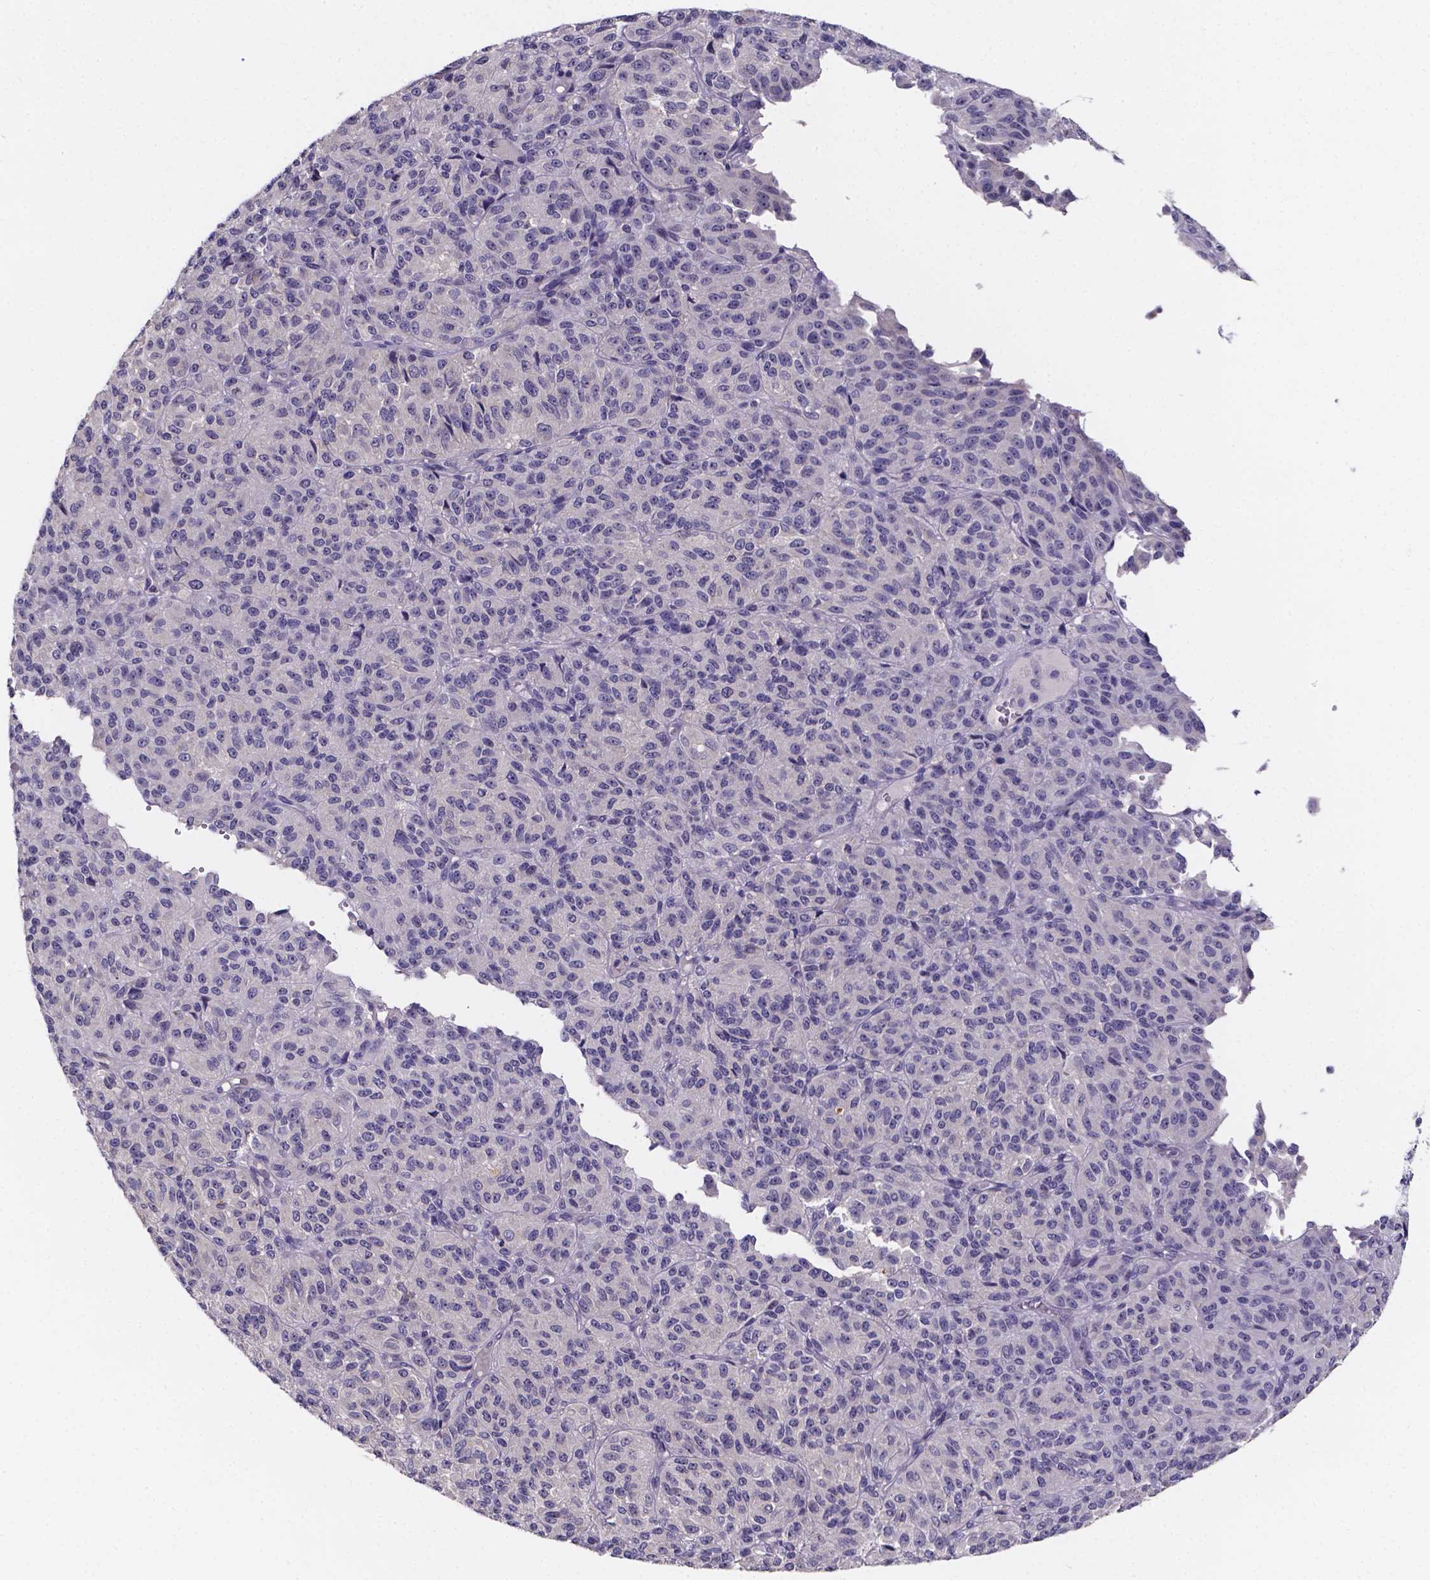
{"staining": {"intensity": "negative", "quantity": "none", "location": "none"}, "tissue": "melanoma", "cell_type": "Tumor cells", "image_type": "cancer", "snomed": [{"axis": "morphology", "description": "Malignant melanoma, Metastatic site"}, {"axis": "topography", "description": "Brain"}], "caption": "Immunohistochemistry (IHC) micrograph of human melanoma stained for a protein (brown), which shows no staining in tumor cells.", "gene": "SPOCD1", "patient": {"sex": "female", "age": 56}}